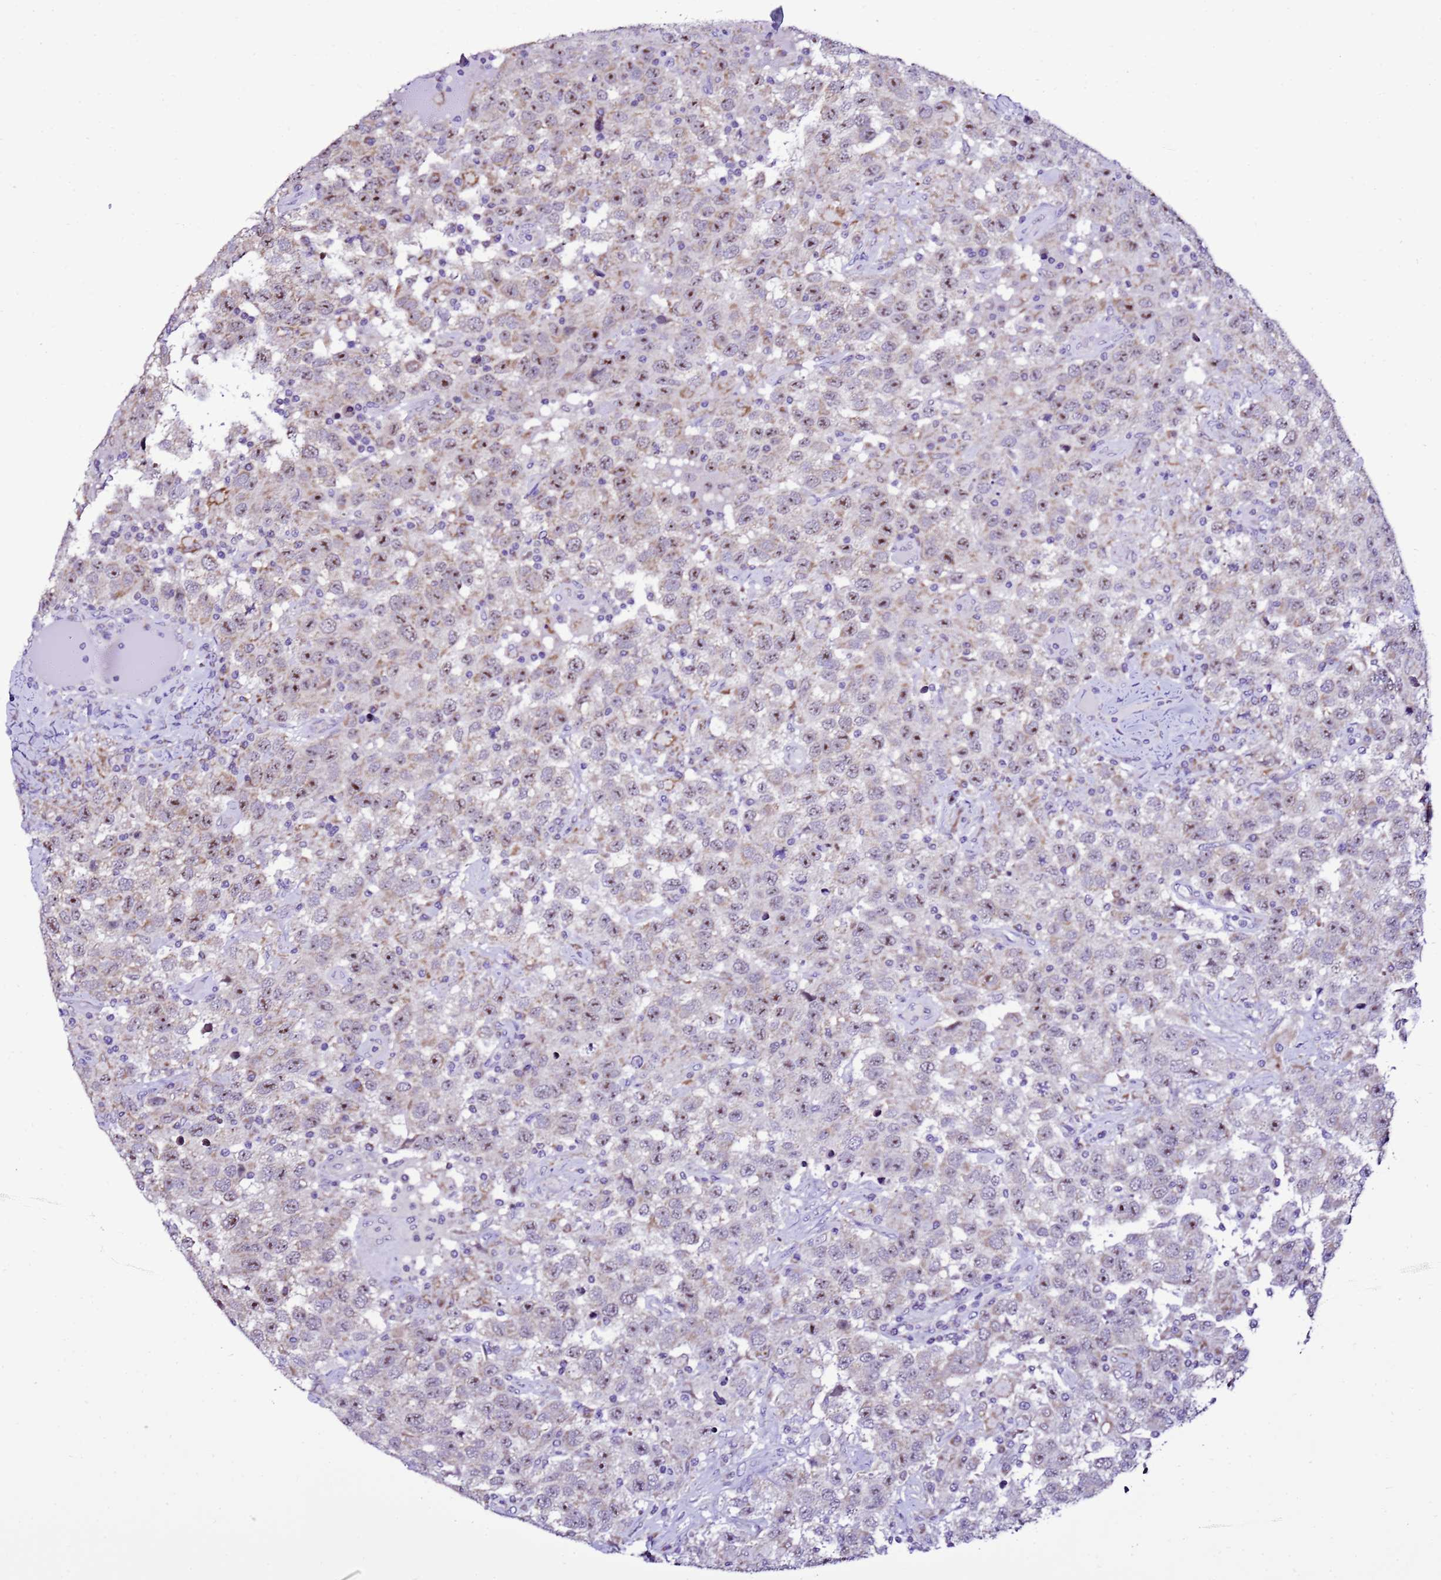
{"staining": {"intensity": "moderate", "quantity": "25%-75%", "location": "nuclear"}, "tissue": "testis cancer", "cell_type": "Tumor cells", "image_type": "cancer", "snomed": [{"axis": "morphology", "description": "Seminoma, NOS"}, {"axis": "topography", "description": "Testis"}], "caption": "Protein analysis of testis seminoma tissue displays moderate nuclear expression in approximately 25%-75% of tumor cells. Using DAB (3,3'-diaminobenzidine) (brown) and hematoxylin (blue) stains, captured at high magnification using brightfield microscopy.", "gene": "DPH6", "patient": {"sex": "male", "age": 41}}